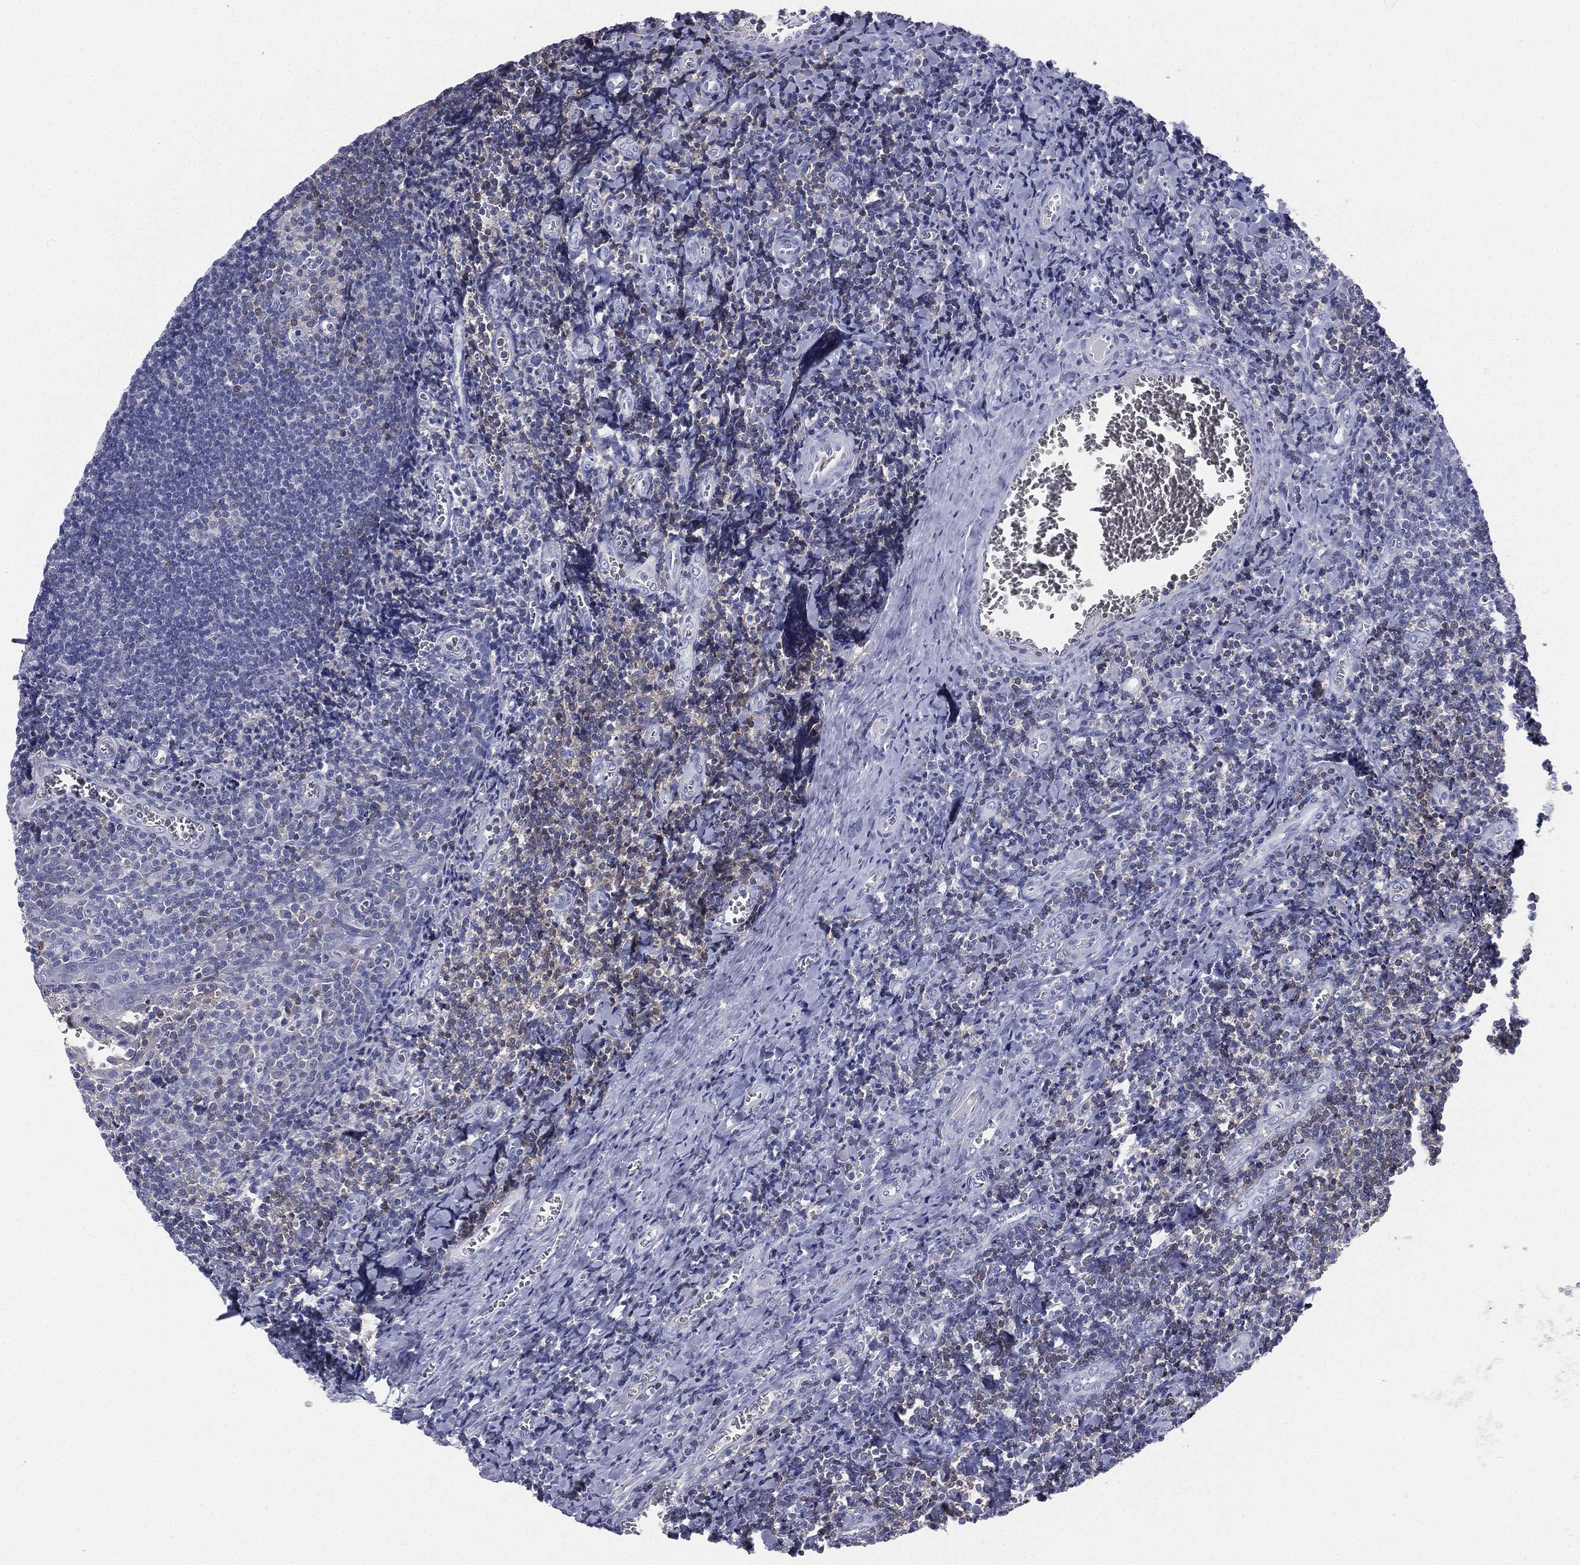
{"staining": {"intensity": "weak", "quantity": "<25%", "location": "cytoplasmic/membranous"}, "tissue": "tonsil", "cell_type": "Germinal center cells", "image_type": "normal", "snomed": [{"axis": "morphology", "description": "Normal tissue, NOS"}, {"axis": "morphology", "description": "Inflammation, NOS"}, {"axis": "topography", "description": "Tonsil"}], "caption": "Immunohistochemistry photomicrograph of benign tonsil: human tonsil stained with DAB (3,3'-diaminobenzidine) displays no significant protein positivity in germinal center cells.", "gene": "CD3D", "patient": {"sex": "female", "age": 31}}